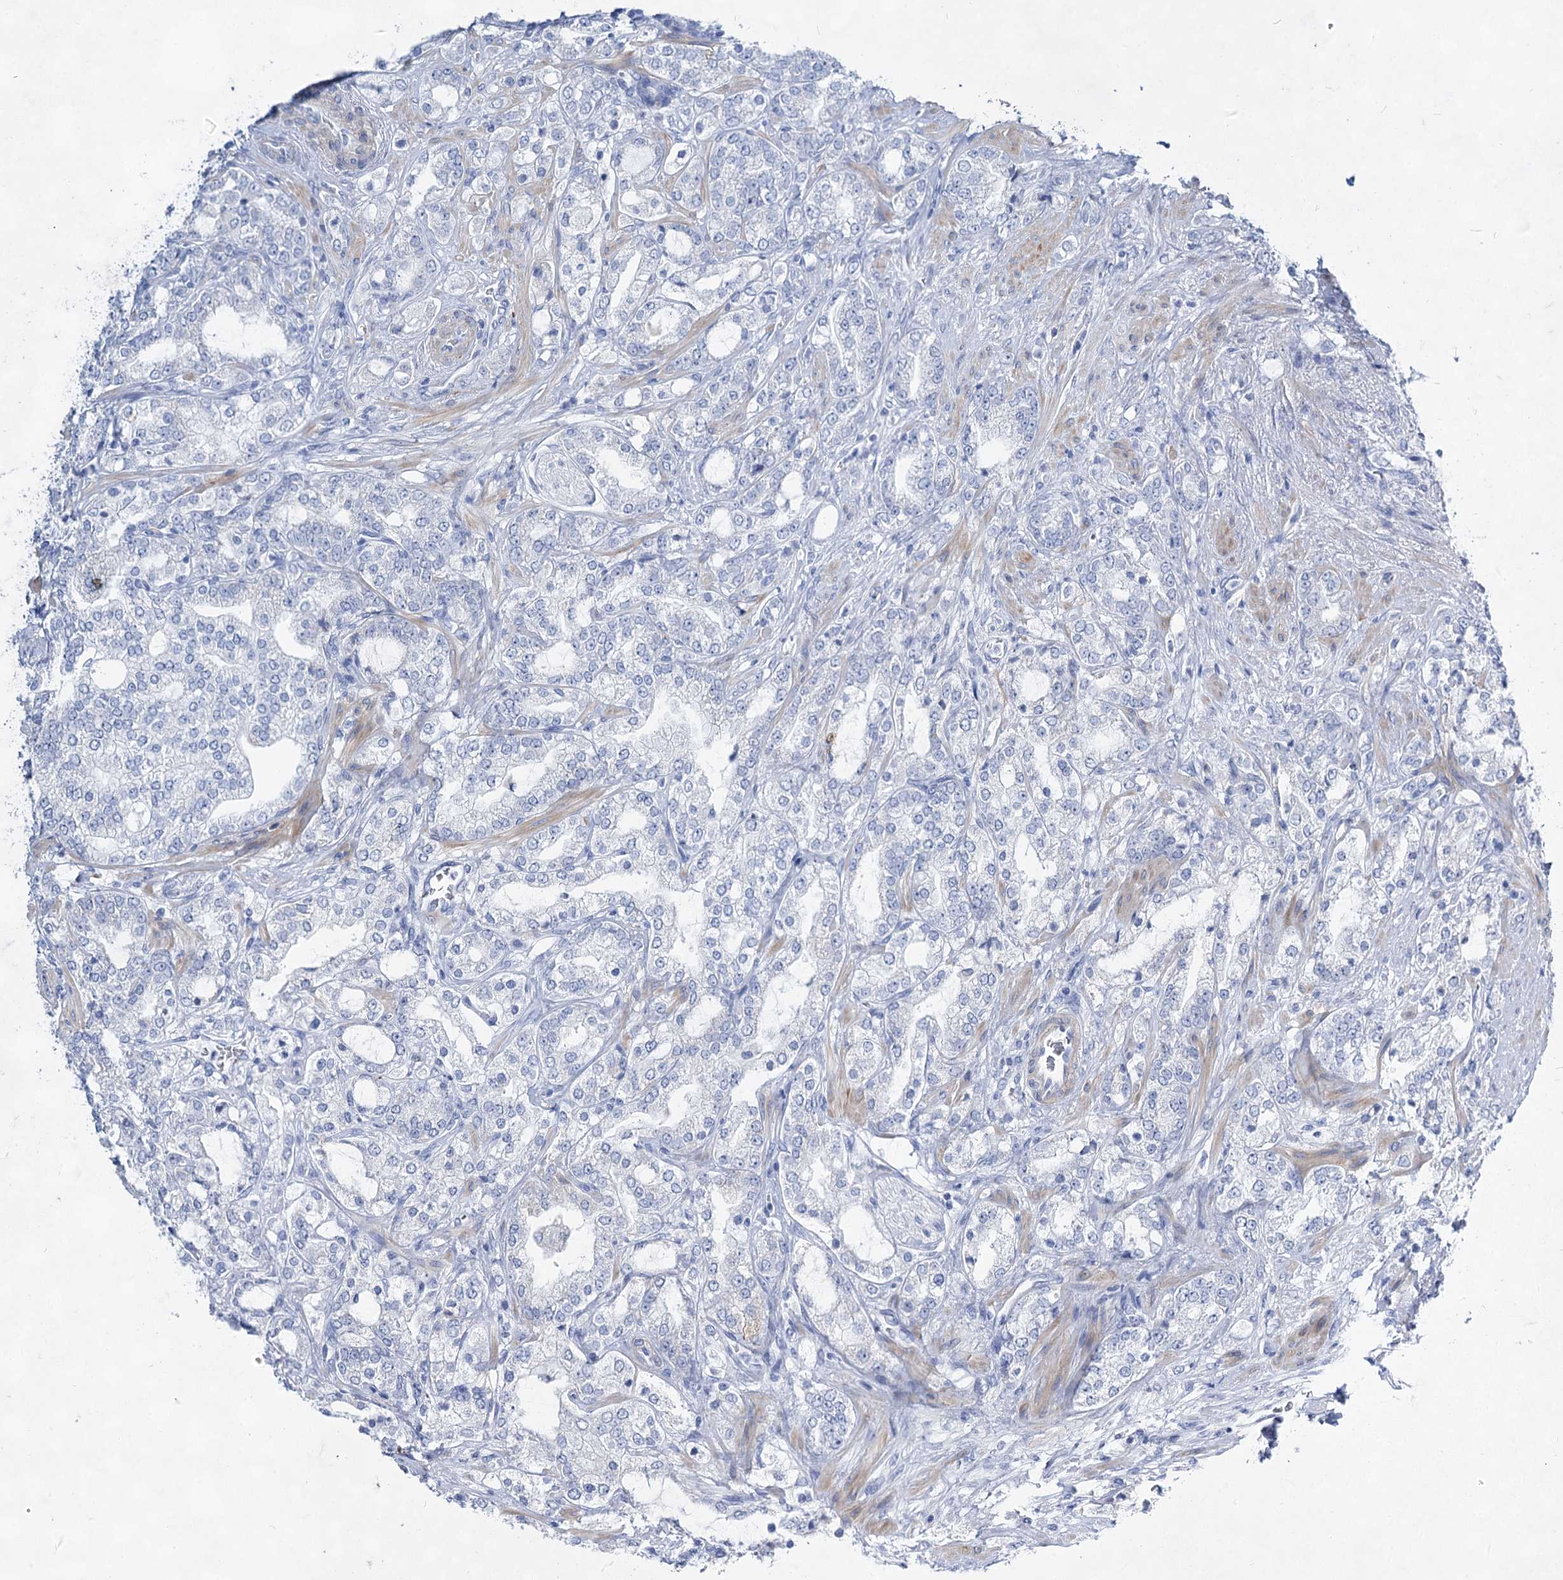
{"staining": {"intensity": "negative", "quantity": "none", "location": "none"}, "tissue": "prostate cancer", "cell_type": "Tumor cells", "image_type": "cancer", "snomed": [{"axis": "morphology", "description": "Adenocarcinoma, High grade"}, {"axis": "topography", "description": "Prostate"}], "caption": "This is an immunohistochemistry photomicrograph of high-grade adenocarcinoma (prostate). There is no staining in tumor cells.", "gene": "ACRV1", "patient": {"sex": "male", "age": 64}}